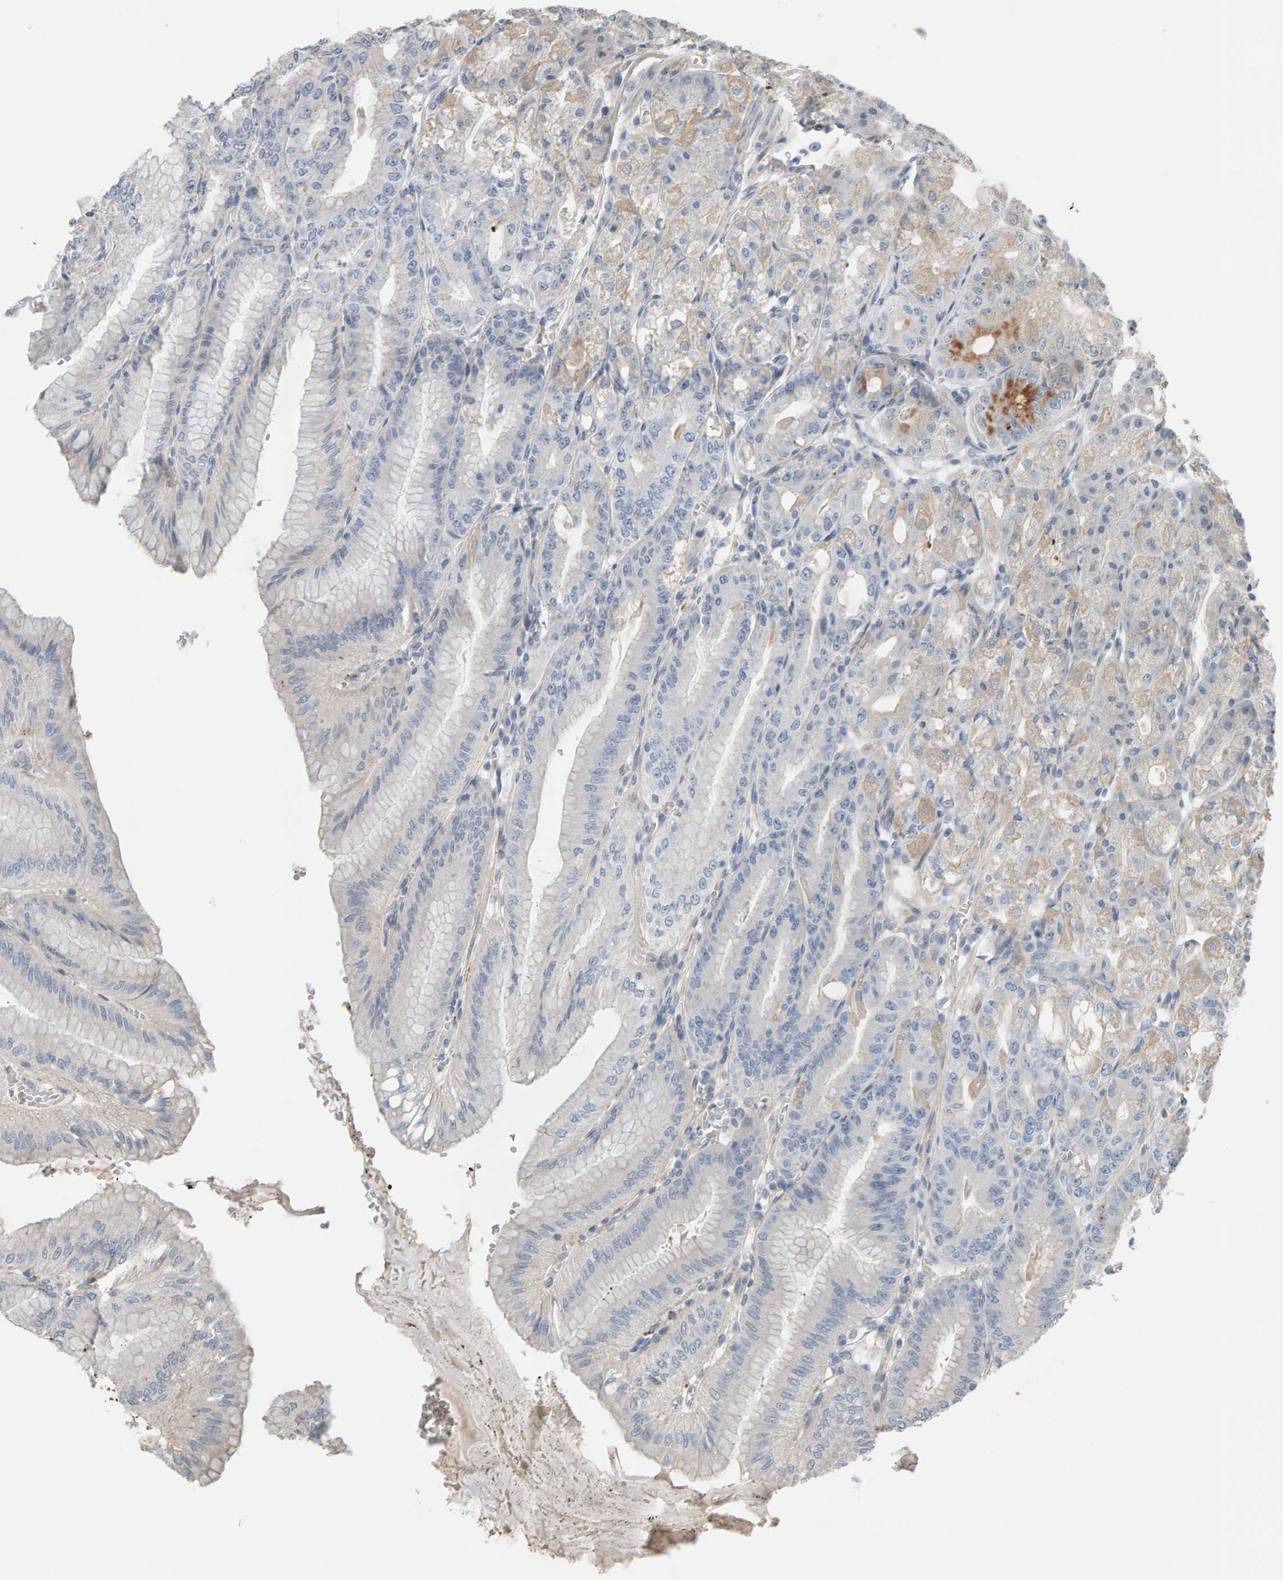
{"staining": {"intensity": "moderate", "quantity": "25%-75%", "location": "cytoplasmic/membranous"}, "tissue": "stomach", "cell_type": "Glandular cells", "image_type": "normal", "snomed": [{"axis": "morphology", "description": "Normal tissue, NOS"}, {"axis": "topography", "description": "Stomach, lower"}], "caption": "Moderate cytoplasmic/membranous protein staining is identified in approximately 25%-75% of glandular cells in stomach. (DAB (3,3'-diaminobenzidine) = brown stain, brightfield microscopy at high magnification).", "gene": "IPPK", "patient": {"sex": "male", "age": 71}}